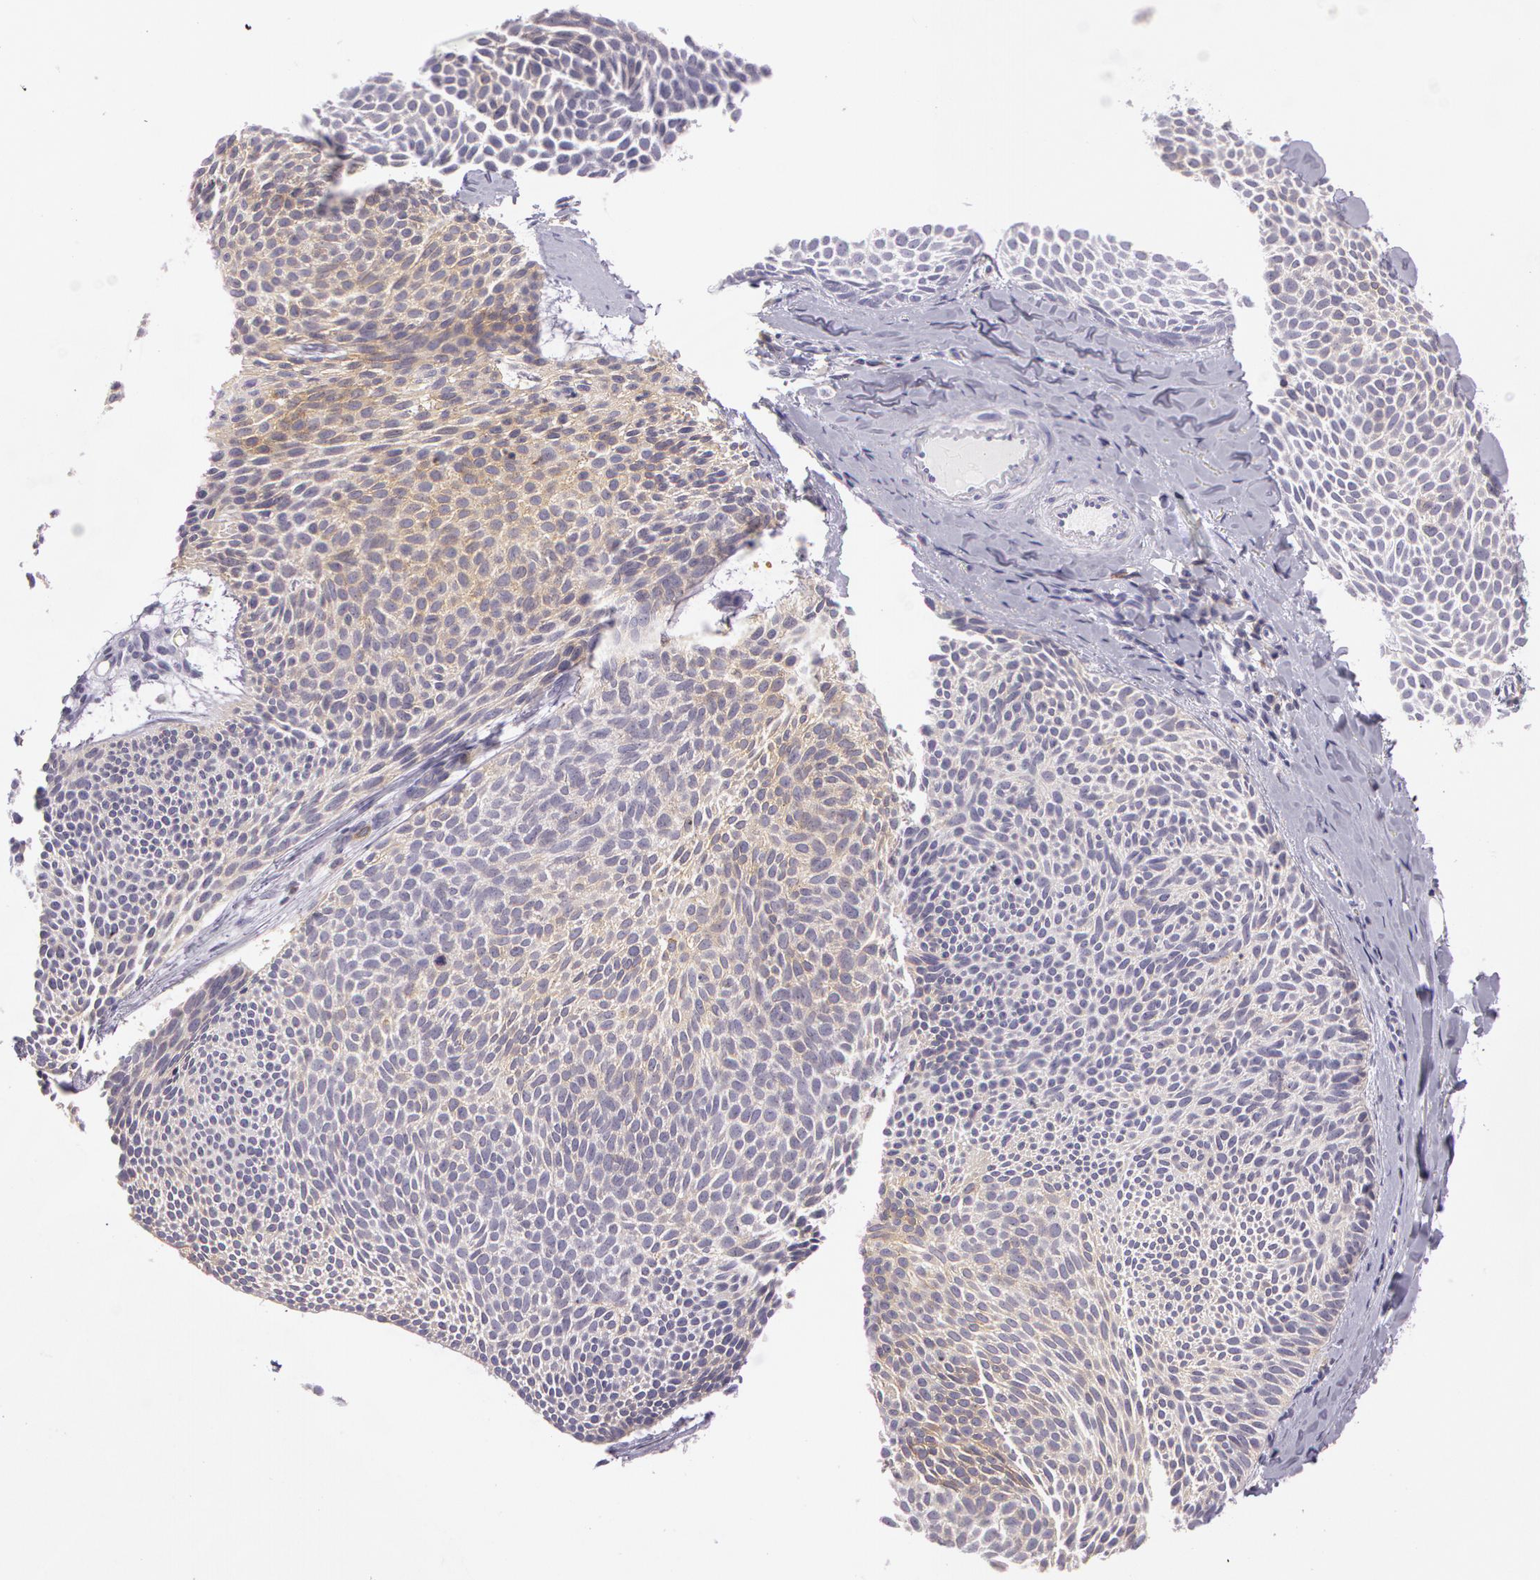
{"staining": {"intensity": "weak", "quantity": "25%-75%", "location": "cytoplasmic/membranous"}, "tissue": "skin cancer", "cell_type": "Tumor cells", "image_type": "cancer", "snomed": [{"axis": "morphology", "description": "Basal cell carcinoma"}, {"axis": "topography", "description": "Skin"}], "caption": "This micrograph shows immunohistochemistry staining of skin basal cell carcinoma, with low weak cytoplasmic/membranous expression in about 25%-75% of tumor cells.", "gene": "LY75", "patient": {"sex": "male", "age": 84}}